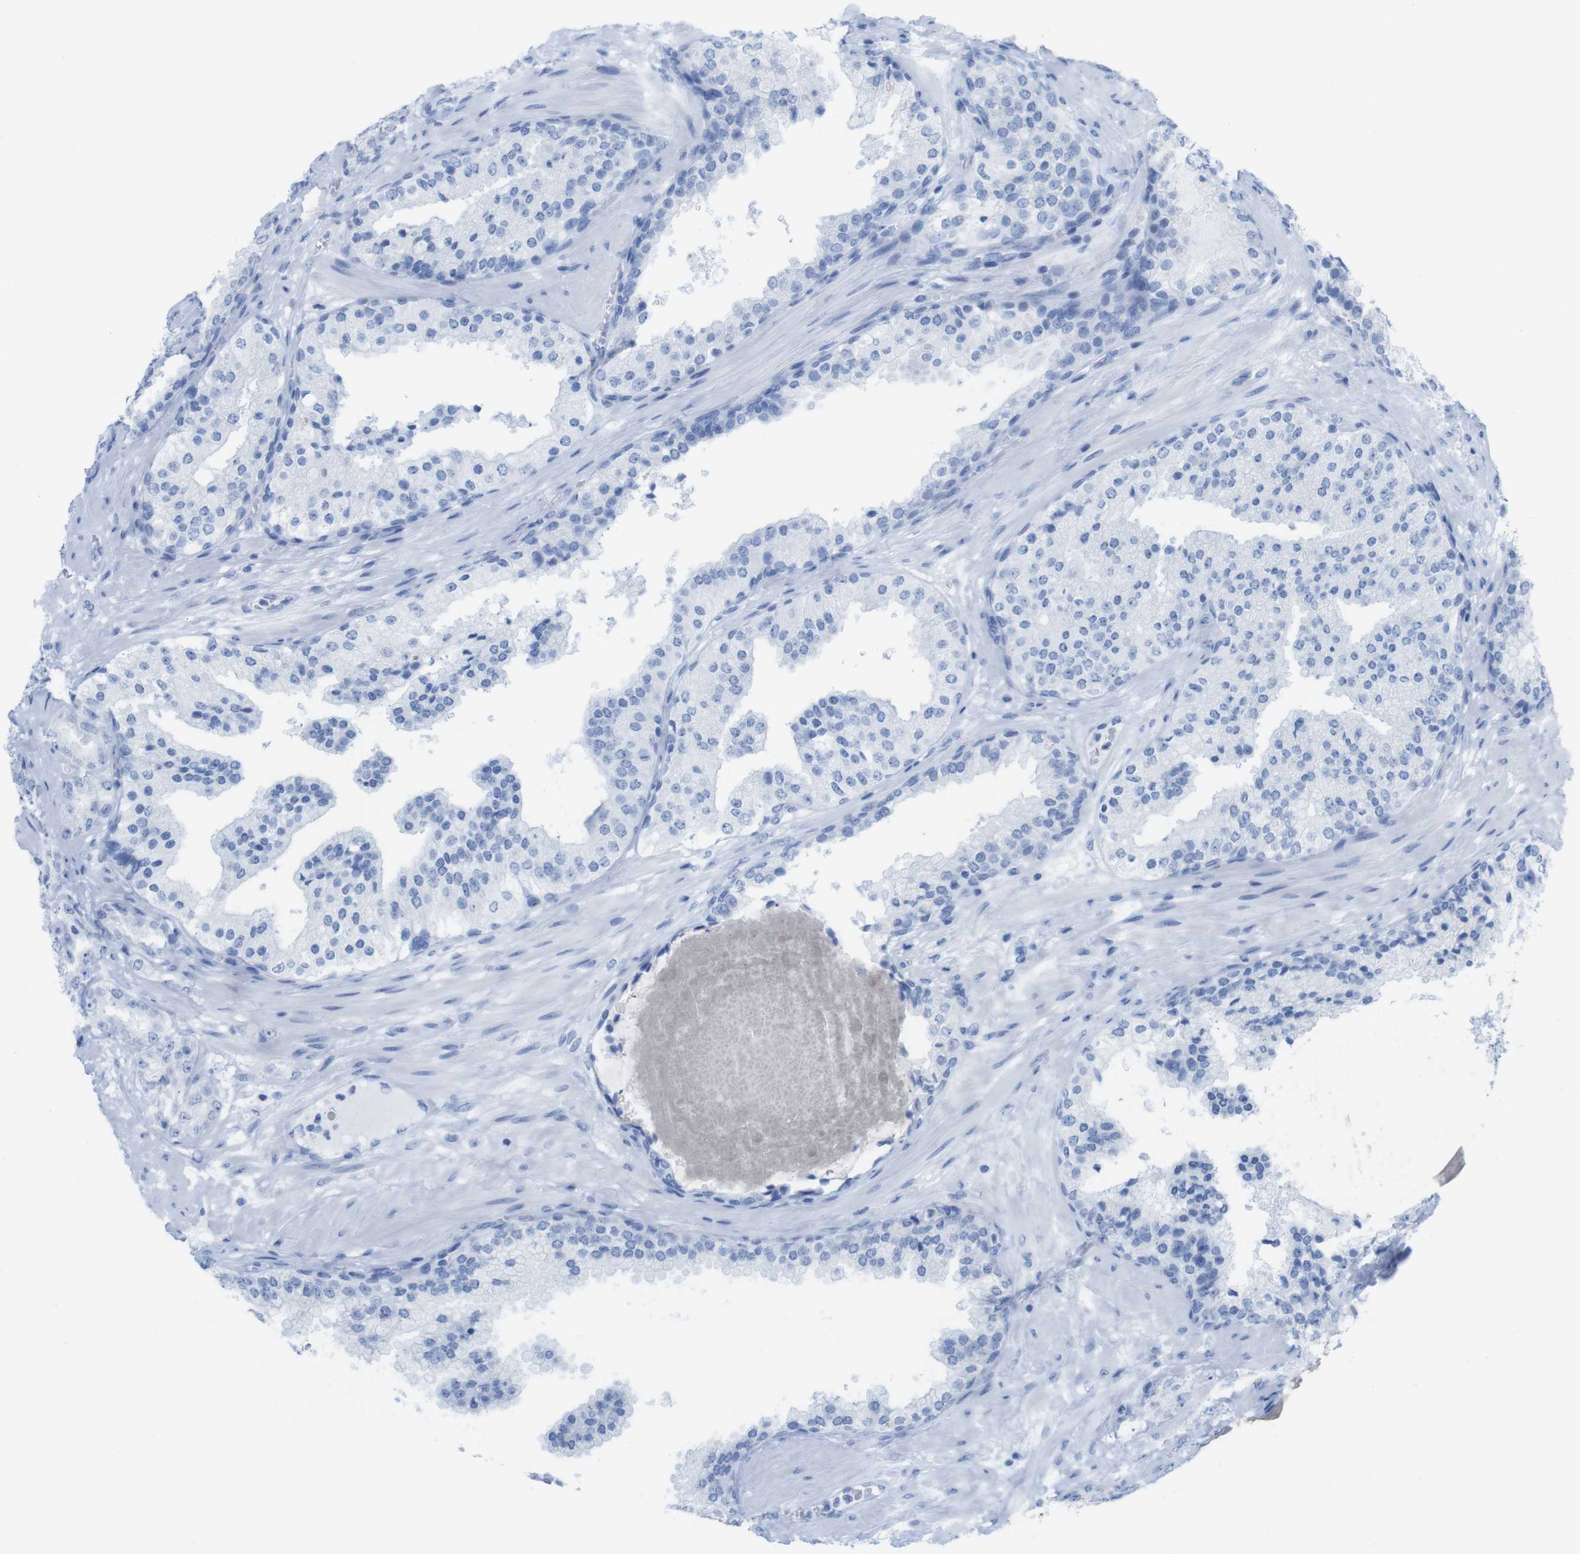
{"staining": {"intensity": "negative", "quantity": "none", "location": "none"}, "tissue": "prostate cancer", "cell_type": "Tumor cells", "image_type": "cancer", "snomed": [{"axis": "morphology", "description": "Adenocarcinoma, High grade"}, {"axis": "topography", "description": "Prostate"}], "caption": "Histopathology image shows no protein positivity in tumor cells of prostate cancer (adenocarcinoma (high-grade)) tissue.", "gene": "MYH7", "patient": {"sex": "male", "age": 65}}